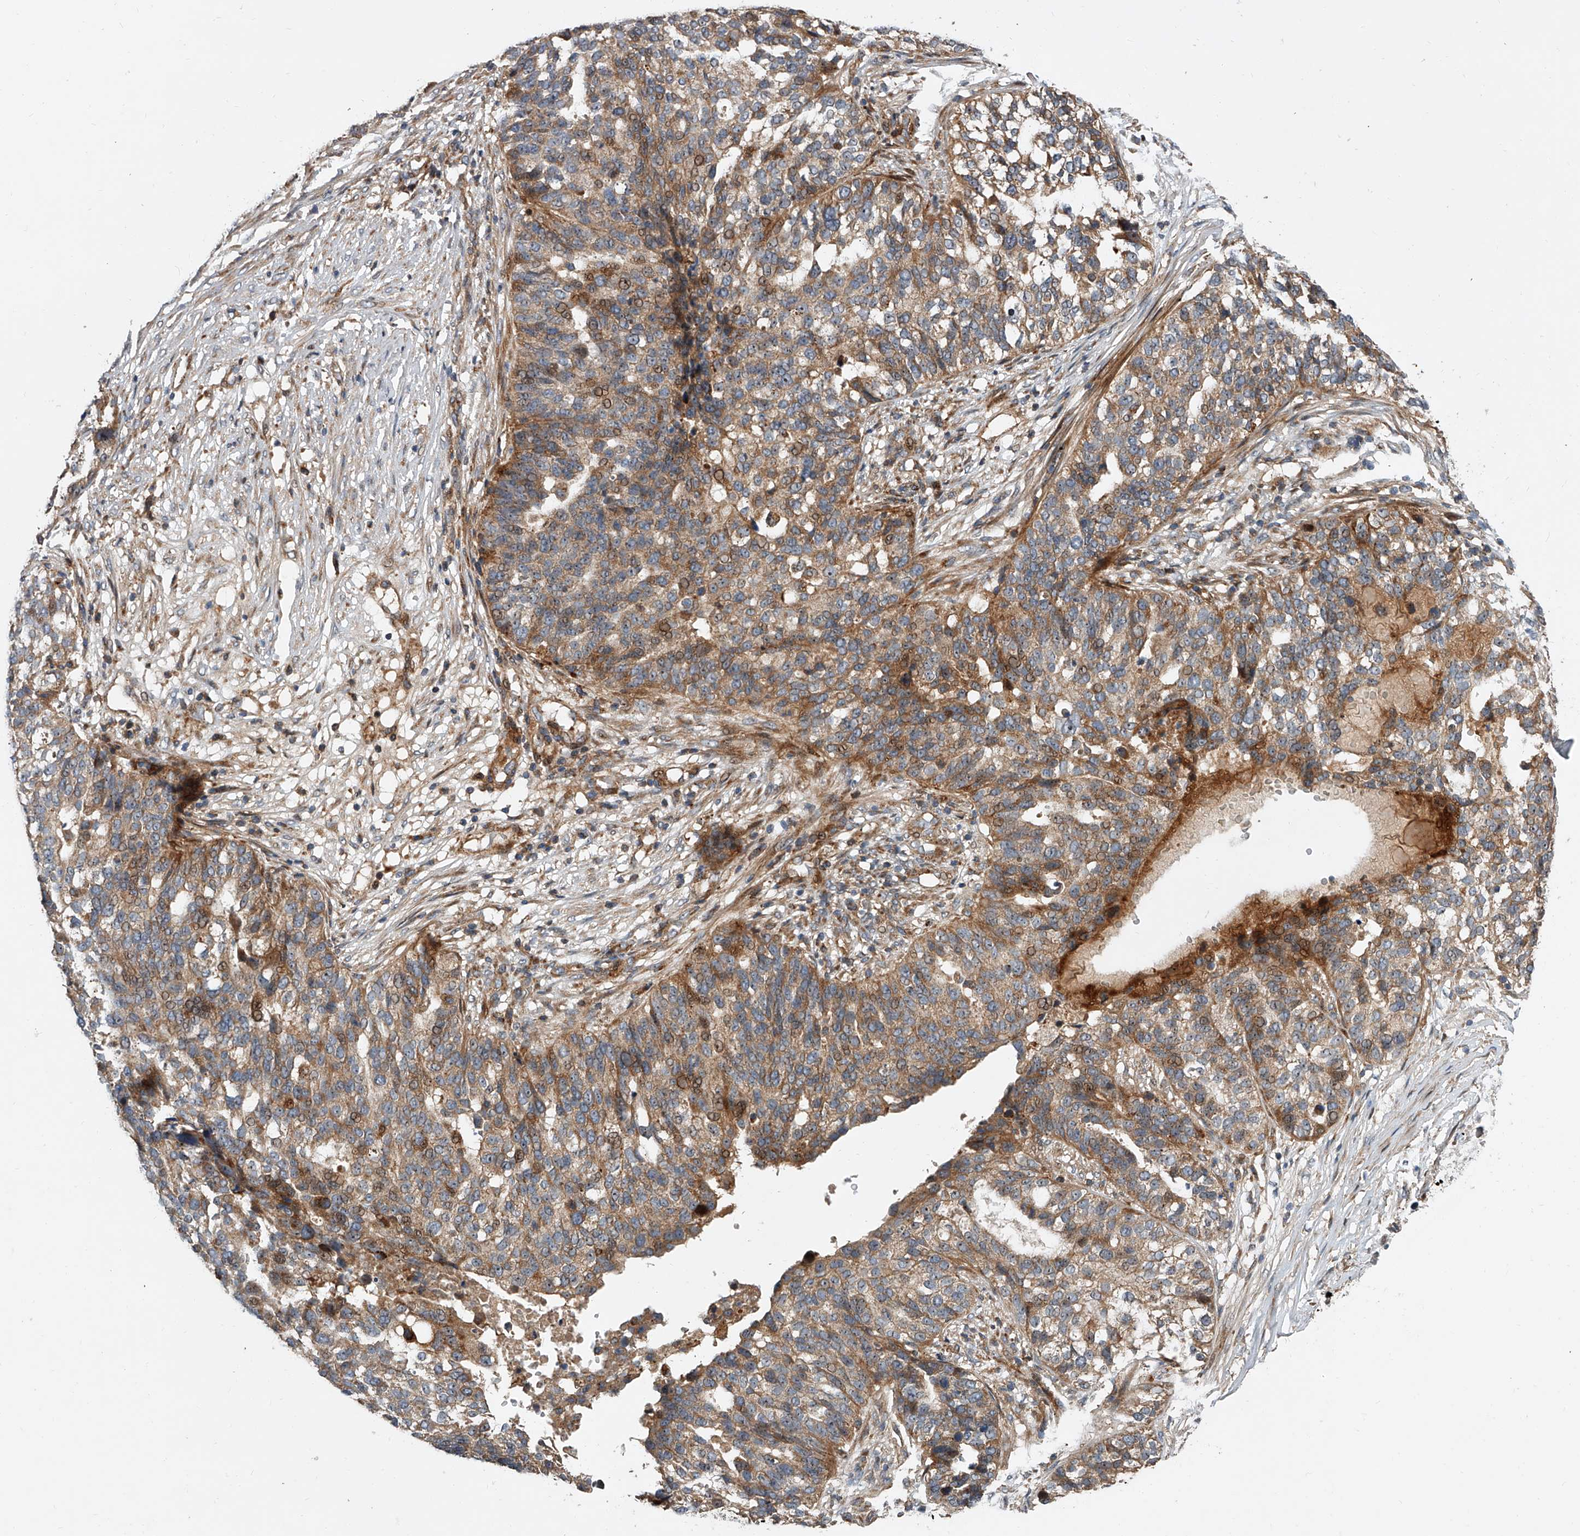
{"staining": {"intensity": "moderate", "quantity": ">75%", "location": "cytoplasmic/membranous"}, "tissue": "ovarian cancer", "cell_type": "Tumor cells", "image_type": "cancer", "snomed": [{"axis": "morphology", "description": "Cystadenocarcinoma, serous, NOS"}, {"axis": "topography", "description": "Ovary"}], "caption": "Protein analysis of ovarian cancer tissue exhibits moderate cytoplasmic/membranous positivity in about >75% of tumor cells. (brown staining indicates protein expression, while blue staining denotes nuclei).", "gene": "USP47", "patient": {"sex": "female", "age": 59}}